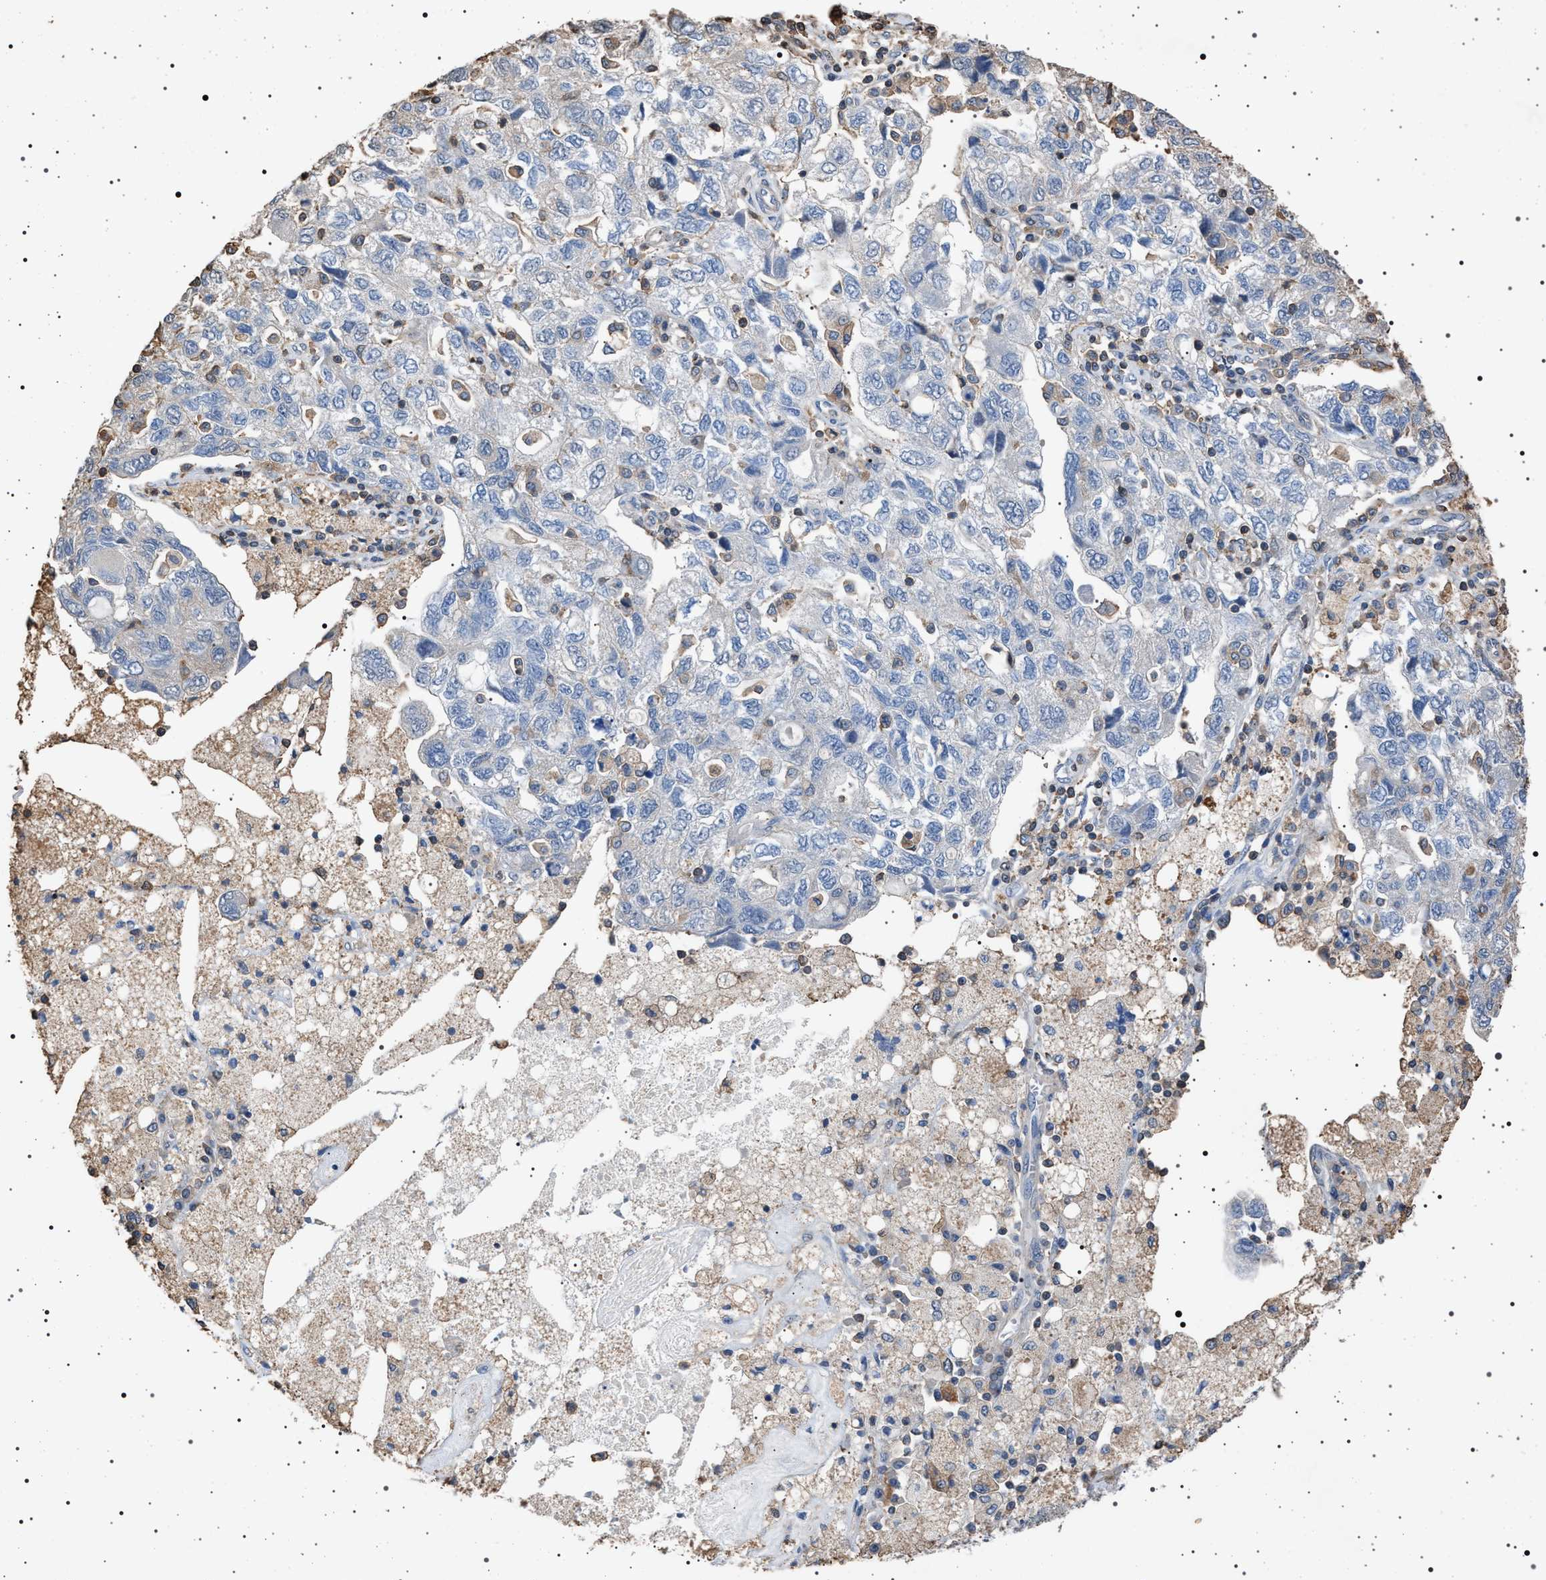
{"staining": {"intensity": "negative", "quantity": "none", "location": "none"}, "tissue": "ovarian cancer", "cell_type": "Tumor cells", "image_type": "cancer", "snomed": [{"axis": "morphology", "description": "Carcinoma, NOS"}, {"axis": "morphology", "description": "Cystadenocarcinoma, serous, NOS"}, {"axis": "topography", "description": "Ovary"}], "caption": "This is an immunohistochemistry (IHC) micrograph of human ovarian serous cystadenocarcinoma. There is no staining in tumor cells.", "gene": "SMAP2", "patient": {"sex": "female", "age": 69}}